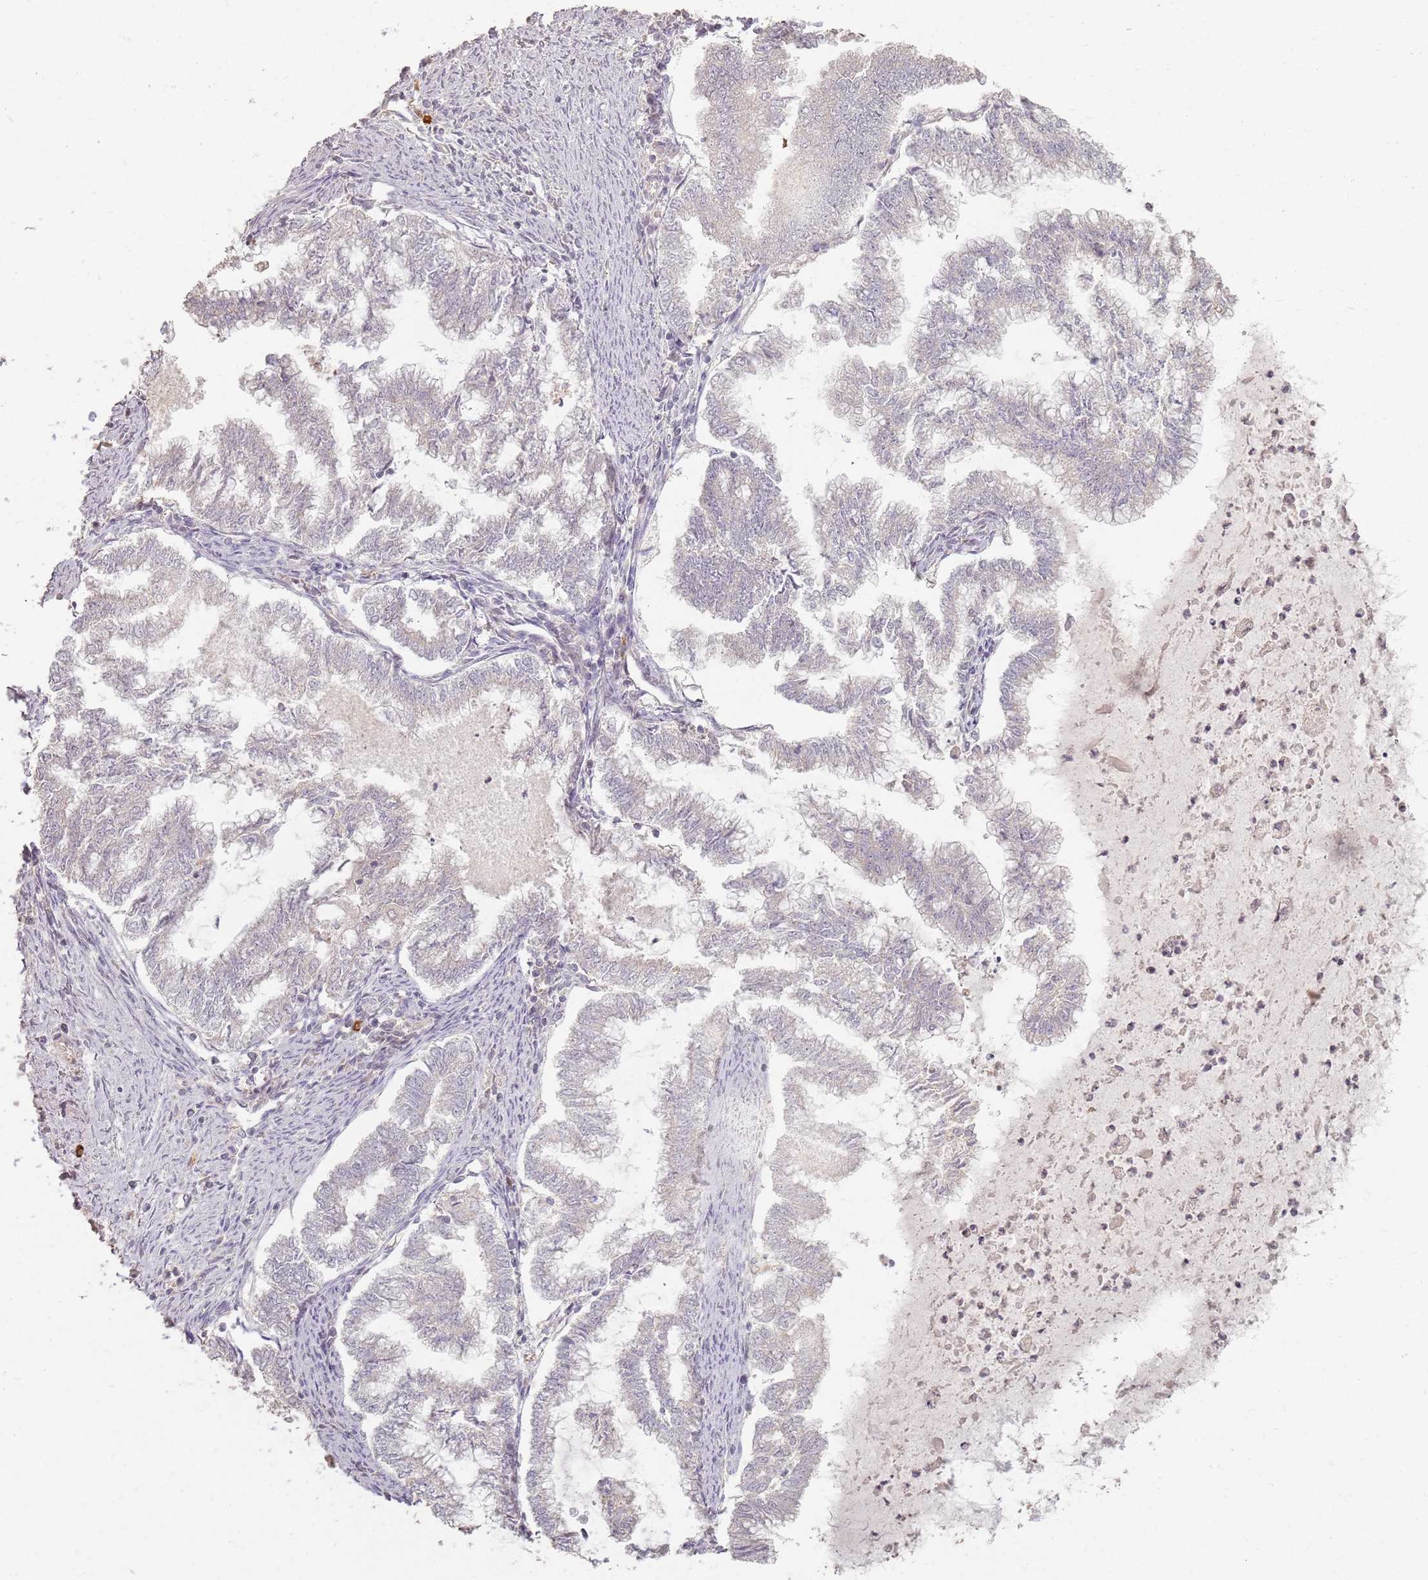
{"staining": {"intensity": "negative", "quantity": "none", "location": "none"}, "tissue": "endometrial cancer", "cell_type": "Tumor cells", "image_type": "cancer", "snomed": [{"axis": "morphology", "description": "Adenocarcinoma, NOS"}, {"axis": "topography", "description": "Endometrium"}], "caption": "The immunohistochemistry (IHC) histopathology image has no significant expression in tumor cells of endometrial cancer (adenocarcinoma) tissue.", "gene": "CCDC168", "patient": {"sex": "female", "age": 79}}